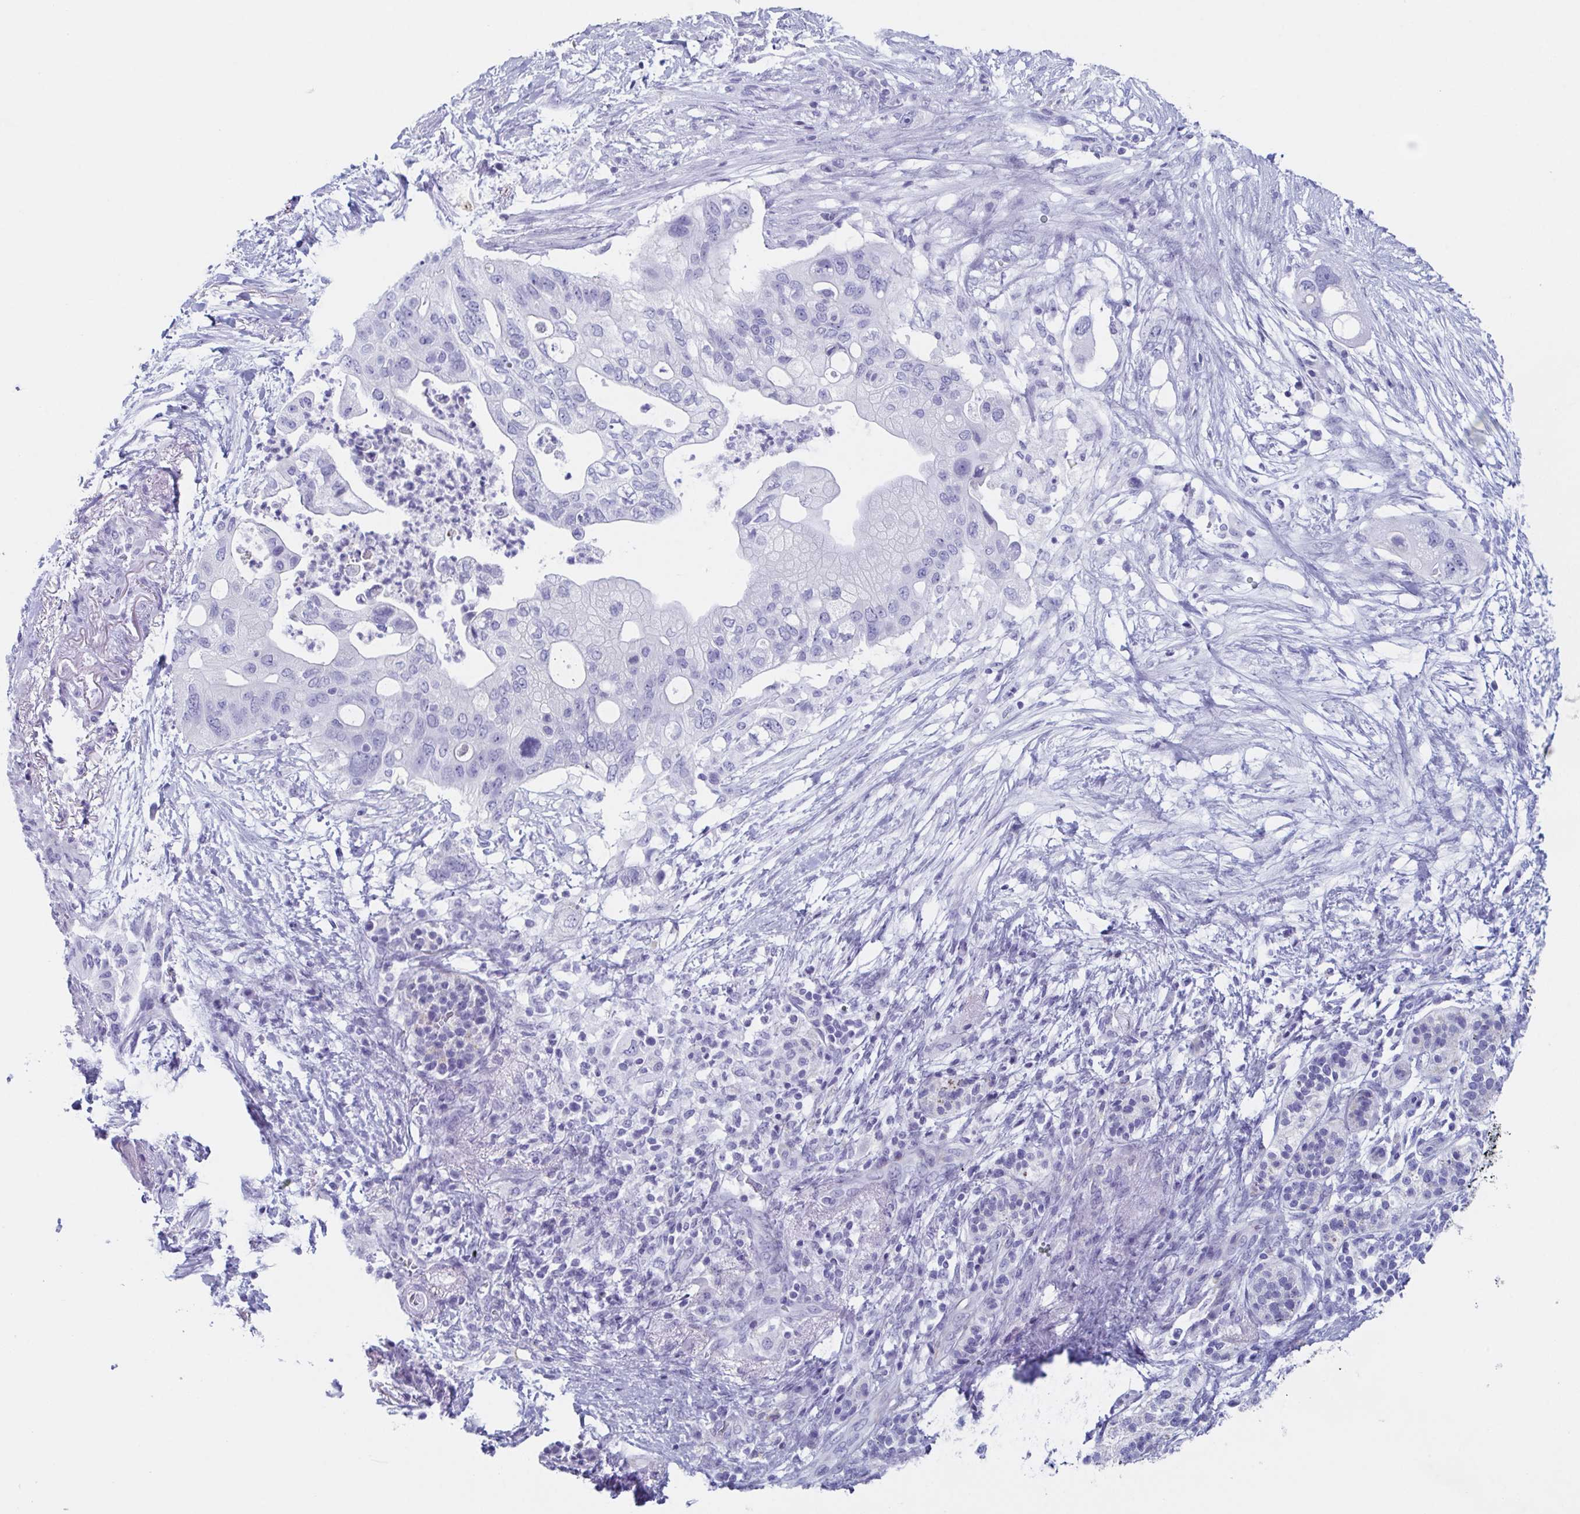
{"staining": {"intensity": "negative", "quantity": "none", "location": "none"}, "tissue": "pancreatic cancer", "cell_type": "Tumor cells", "image_type": "cancer", "snomed": [{"axis": "morphology", "description": "Adenocarcinoma, NOS"}, {"axis": "topography", "description": "Pancreas"}], "caption": "Immunohistochemical staining of adenocarcinoma (pancreatic) reveals no significant staining in tumor cells.", "gene": "LYRM2", "patient": {"sex": "female", "age": 72}}